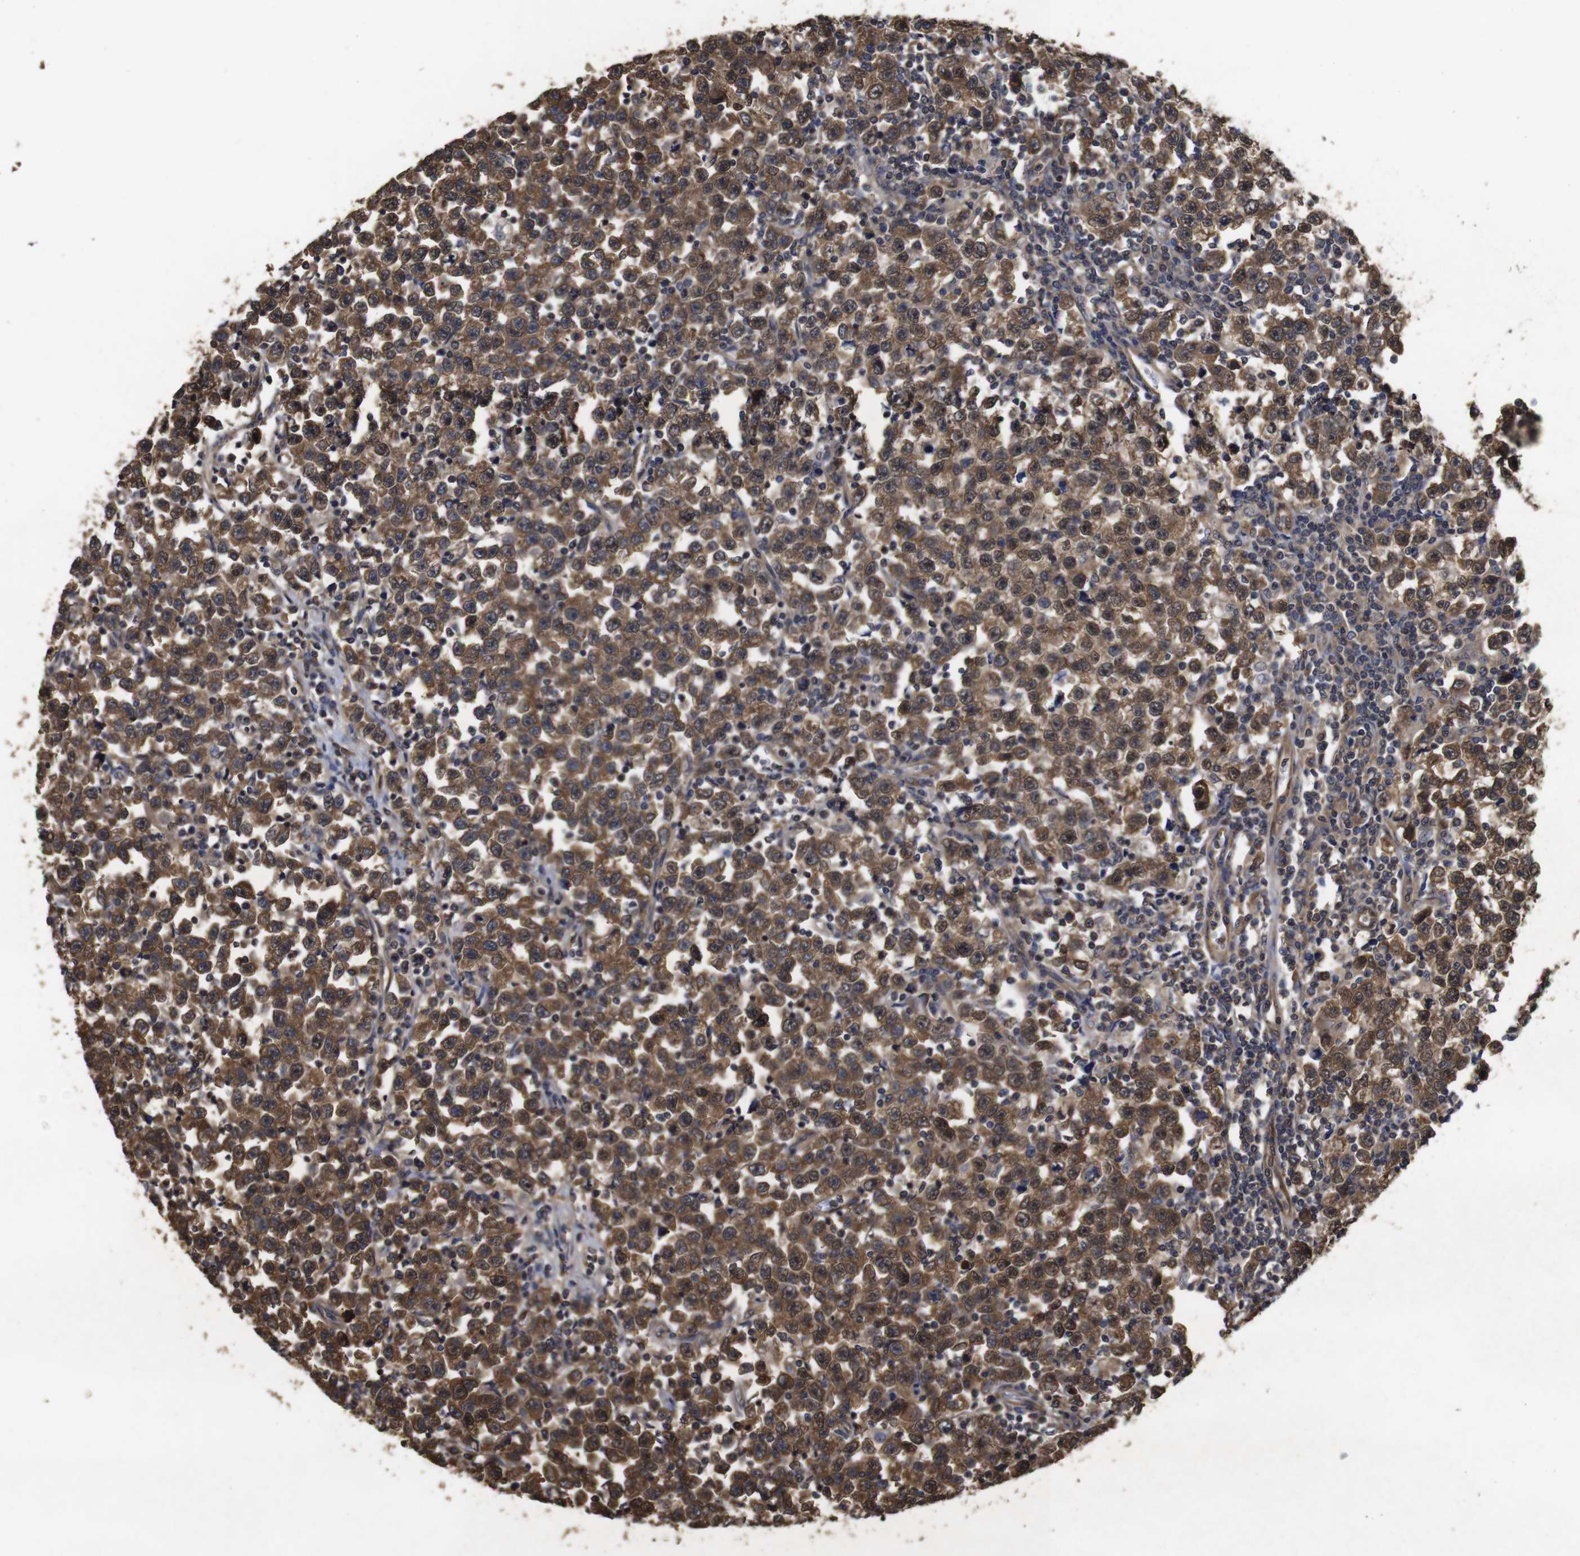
{"staining": {"intensity": "moderate", "quantity": ">75%", "location": "cytoplasmic/membranous,nuclear"}, "tissue": "testis cancer", "cell_type": "Tumor cells", "image_type": "cancer", "snomed": [{"axis": "morphology", "description": "Seminoma, NOS"}, {"axis": "topography", "description": "Testis"}], "caption": "IHC (DAB (3,3'-diaminobenzidine)) staining of human testis cancer (seminoma) demonstrates moderate cytoplasmic/membranous and nuclear protein staining in about >75% of tumor cells. The protein is shown in brown color, while the nuclei are stained blue.", "gene": "SUMO3", "patient": {"sex": "male", "age": 43}}